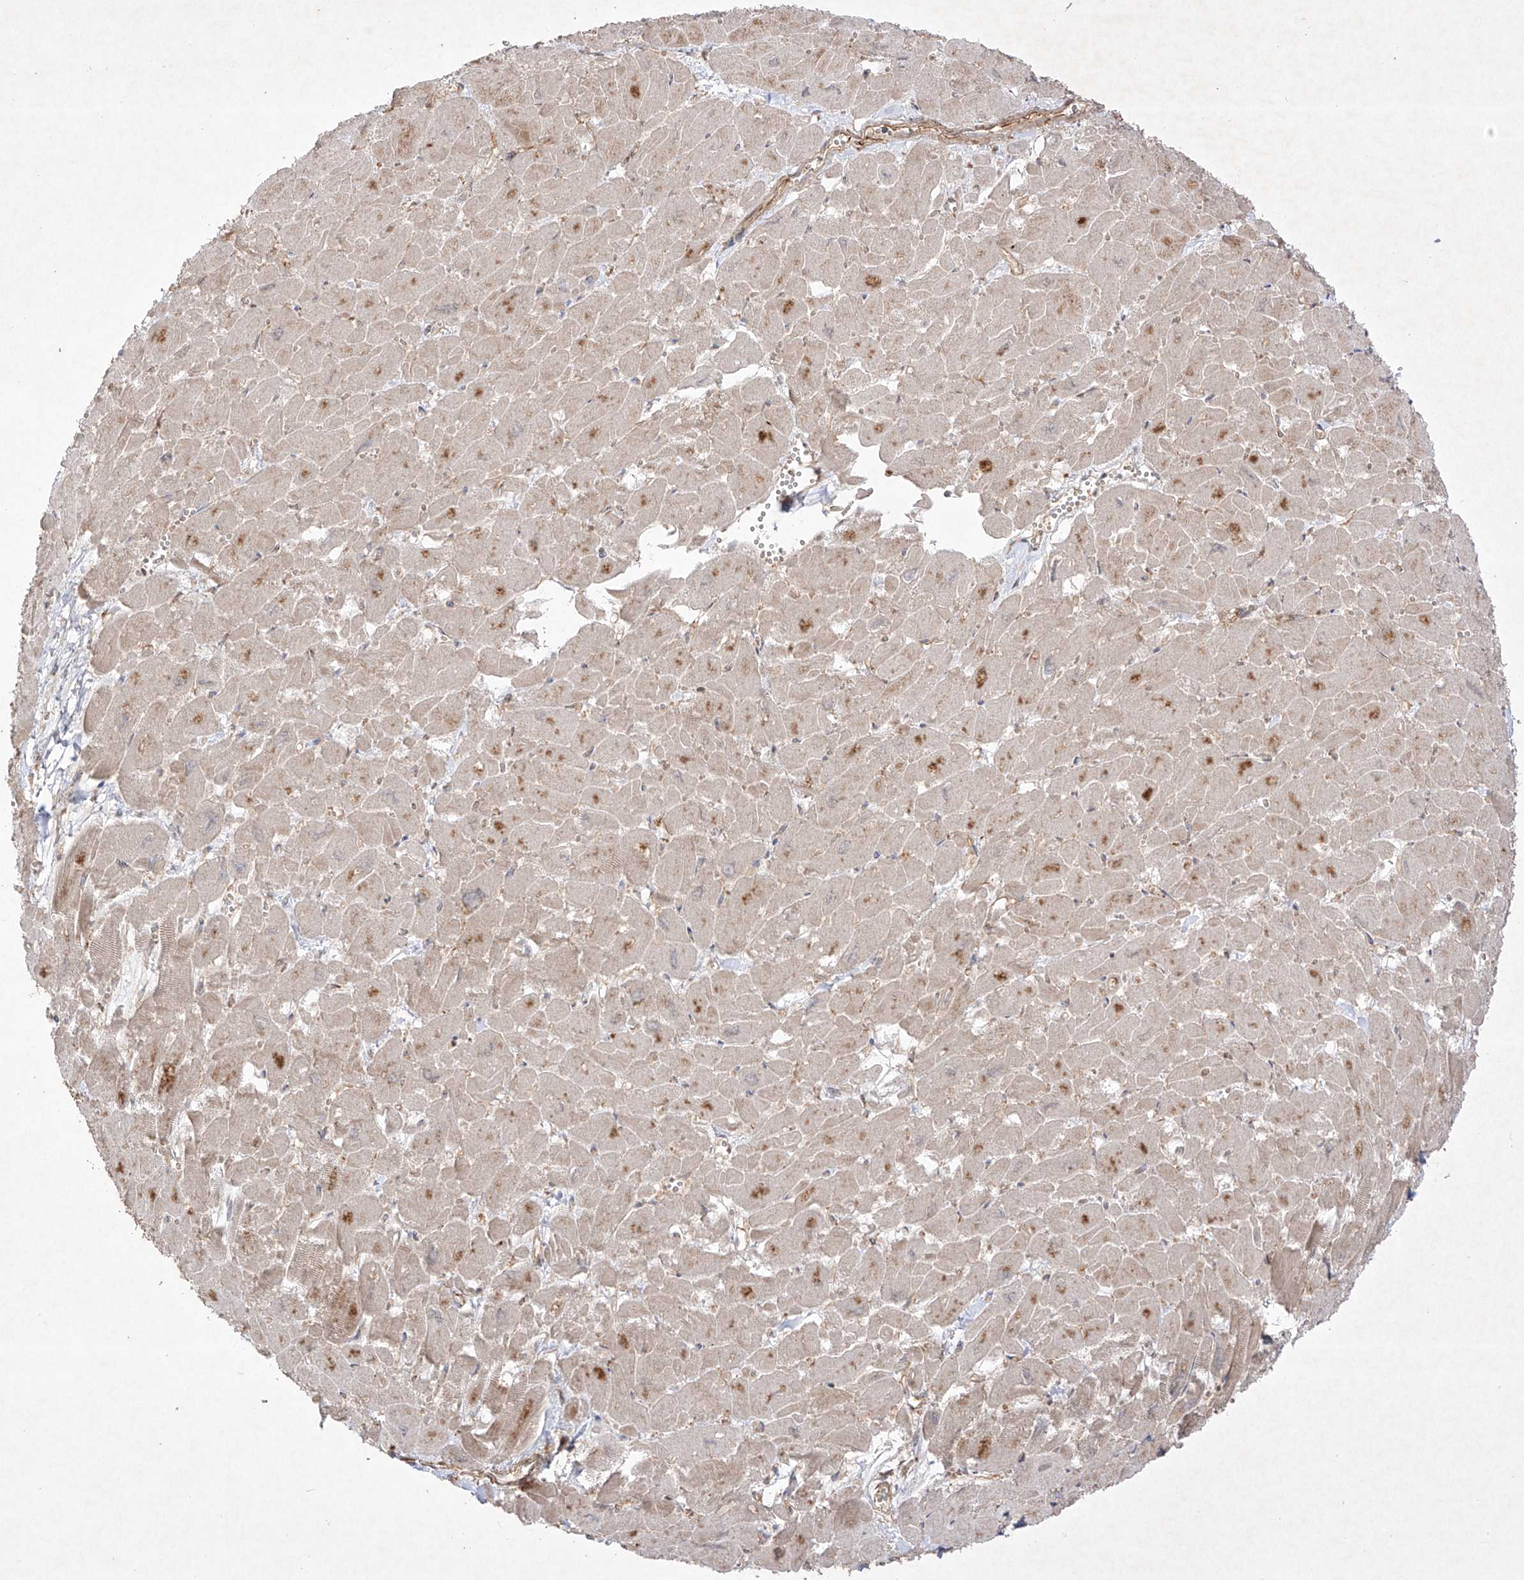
{"staining": {"intensity": "moderate", "quantity": "25%-75%", "location": "cytoplasmic/membranous"}, "tissue": "heart muscle", "cell_type": "Cardiomyocytes", "image_type": "normal", "snomed": [{"axis": "morphology", "description": "Normal tissue, NOS"}, {"axis": "topography", "description": "Heart"}], "caption": "Immunohistochemistry image of benign heart muscle: human heart muscle stained using immunohistochemistry shows medium levels of moderate protein expression localized specifically in the cytoplasmic/membranous of cardiomyocytes, appearing as a cytoplasmic/membranous brown color.", "gene": "YKT6", "patient": {"sex": "male", "age": 54}}